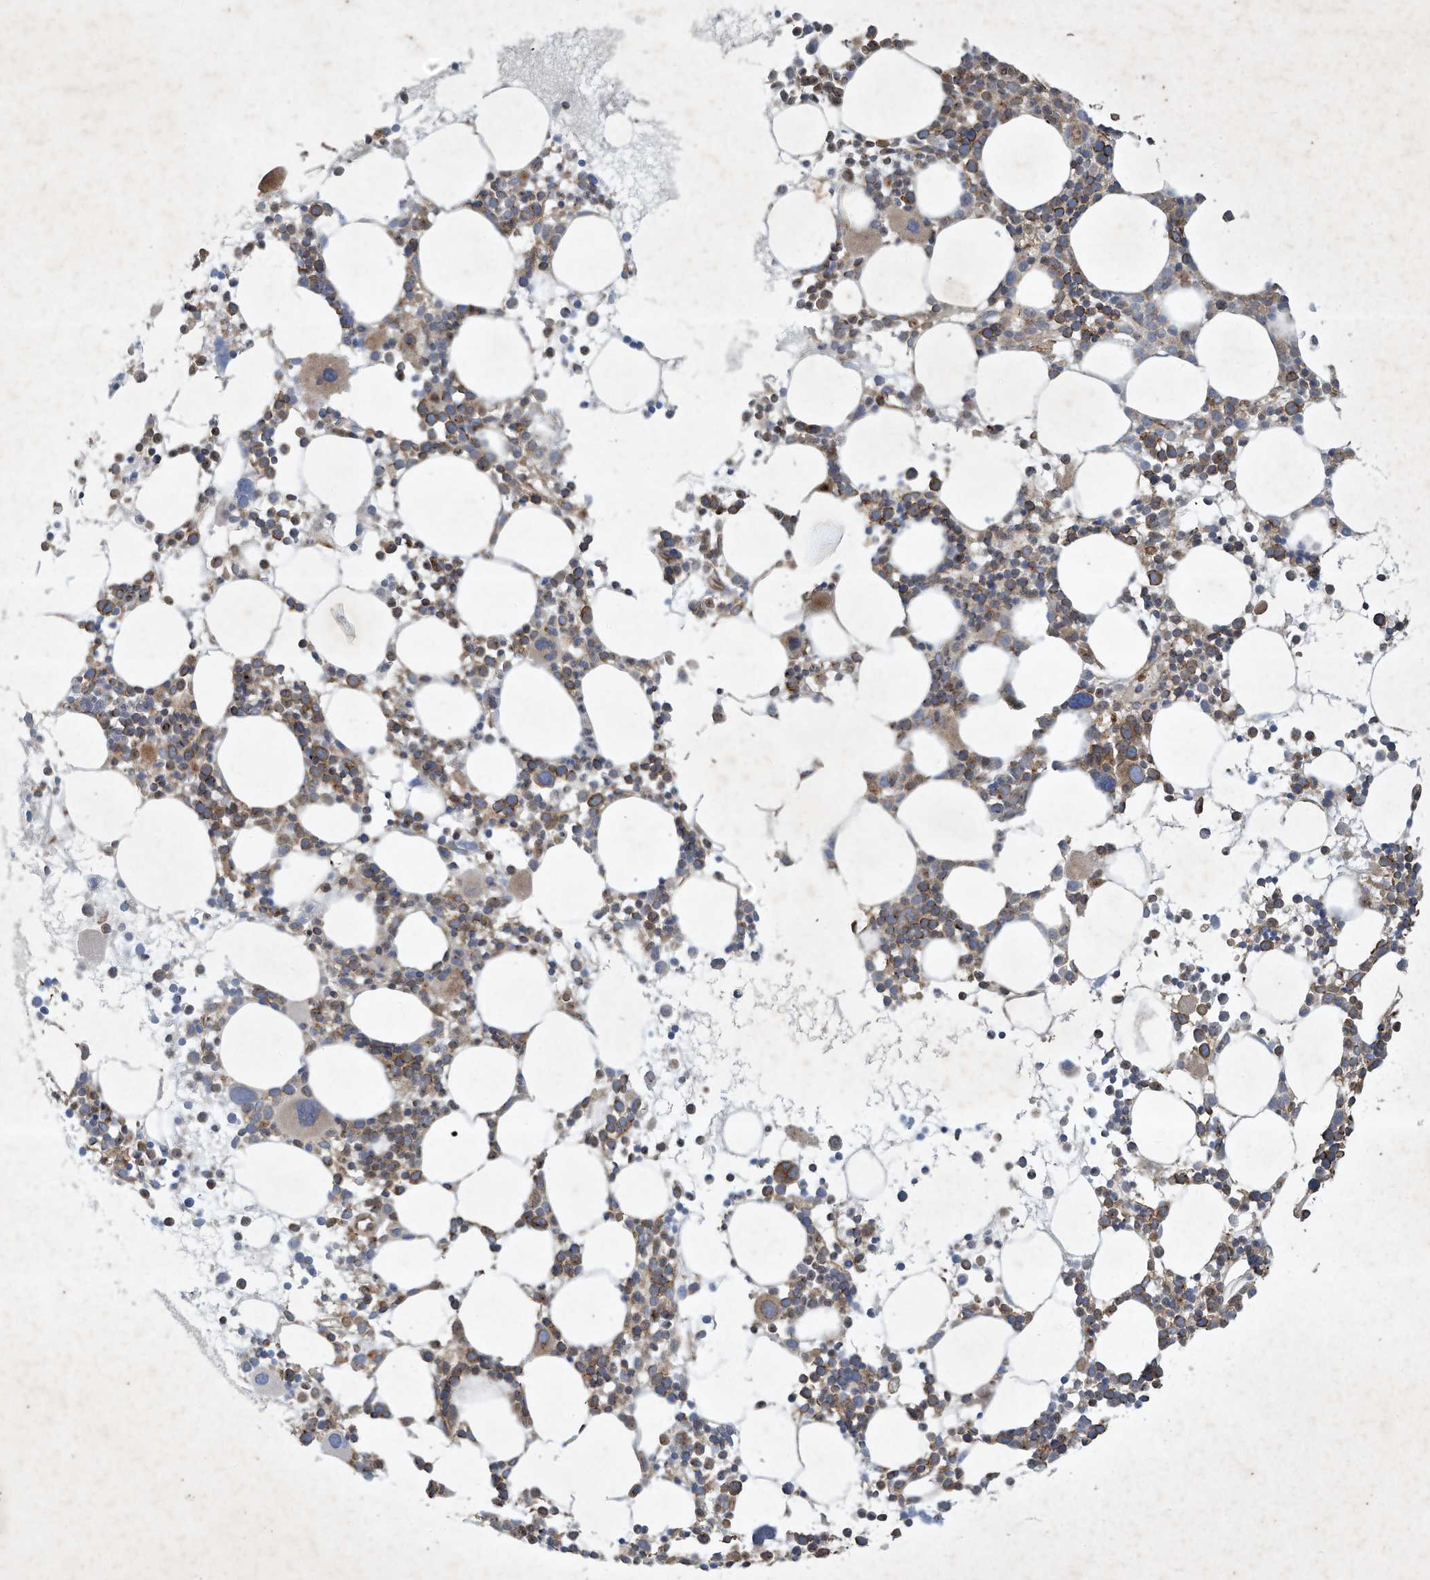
{"staining": {"intensity": "moderate", "quantity": "25%-75%", "location": "cytoplasmic/membranous"}, "tissue": "bone marrow", "cell_type": "Hematopoietic cells", "image_type": "normal", "snomed": [{"axis": "morphology", "description": "Normal tissue, NOS"}, {"axis": "topography", "description": "Bone marrow"}], "caption": "Normal bone marrow was stained to show a protein in brown. There is medium levels of moderate cytoplasmic/membranous staining in approximately 25%-75% of hematopoietic cells. The staining was performed using DAB (3,3'-diaminobenzidine) to visualize the protein expression in brown, while the nuclei were stained in blue with hematoxylin (Magnification: 20x).", "gene": "SYNJ2", "patient": {"sex": "female", "age": 62}}